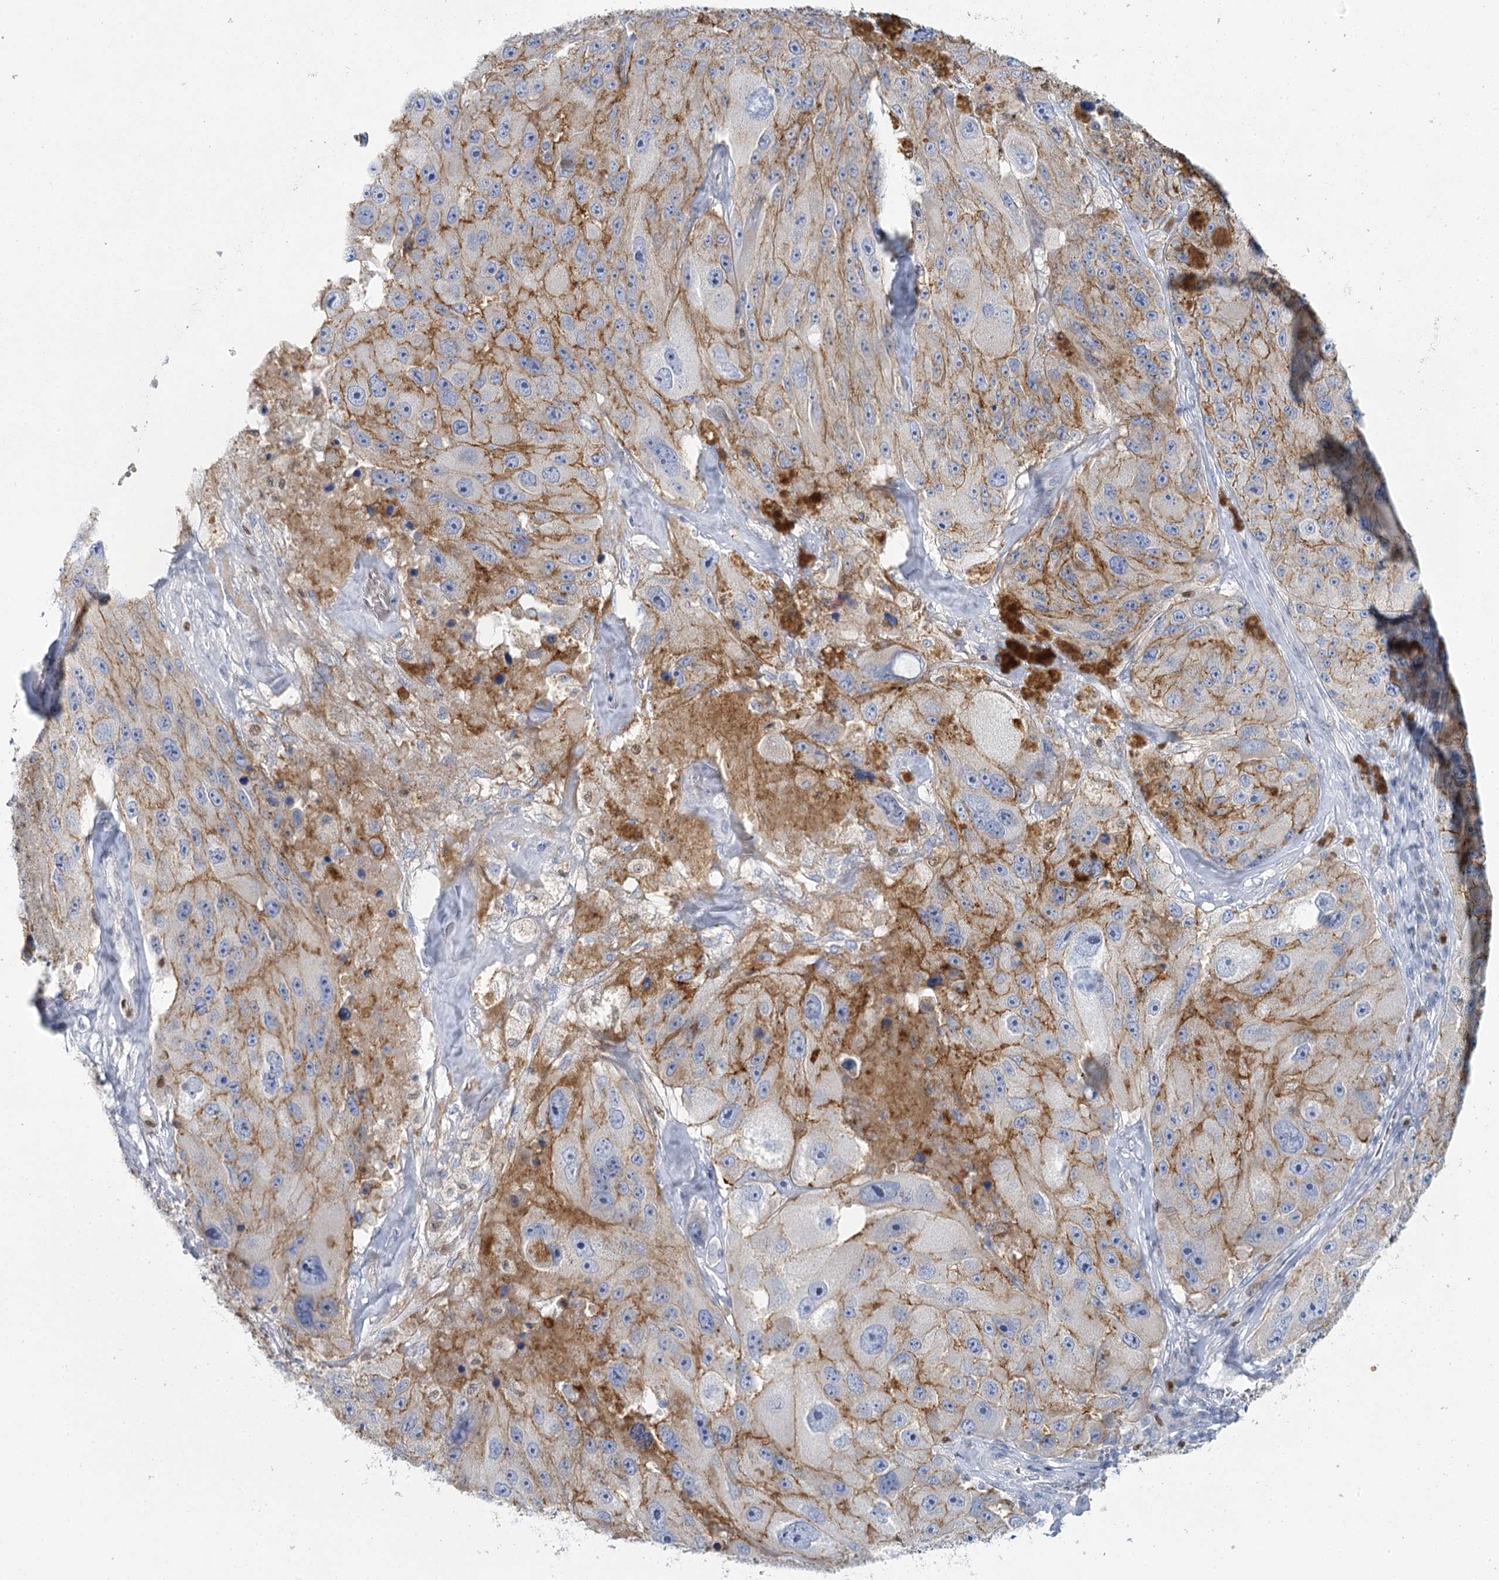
{"staining": {"intensity": "moderate", "quantity": "25%-75%", "location": "cytoplasmic/membranous"}, "tissue": "melanoma", "cell_type": "Tumor cells", "image_type": "cancer", "snomed": [{"axis": "morphology", "description": "Malignant melanoma, Metastatic site"}, {"axis": "topography", "description": "Lymph node"}], "caption": "Protein expression by immunohistochemistry shows moderate cytoplasmic/membranous staining in approximately 25%-75% of tumor cells in malignant melanoma (metastatic site).", "gene": "IGSF3", "patient": {"sex": "male", "age": 62}}